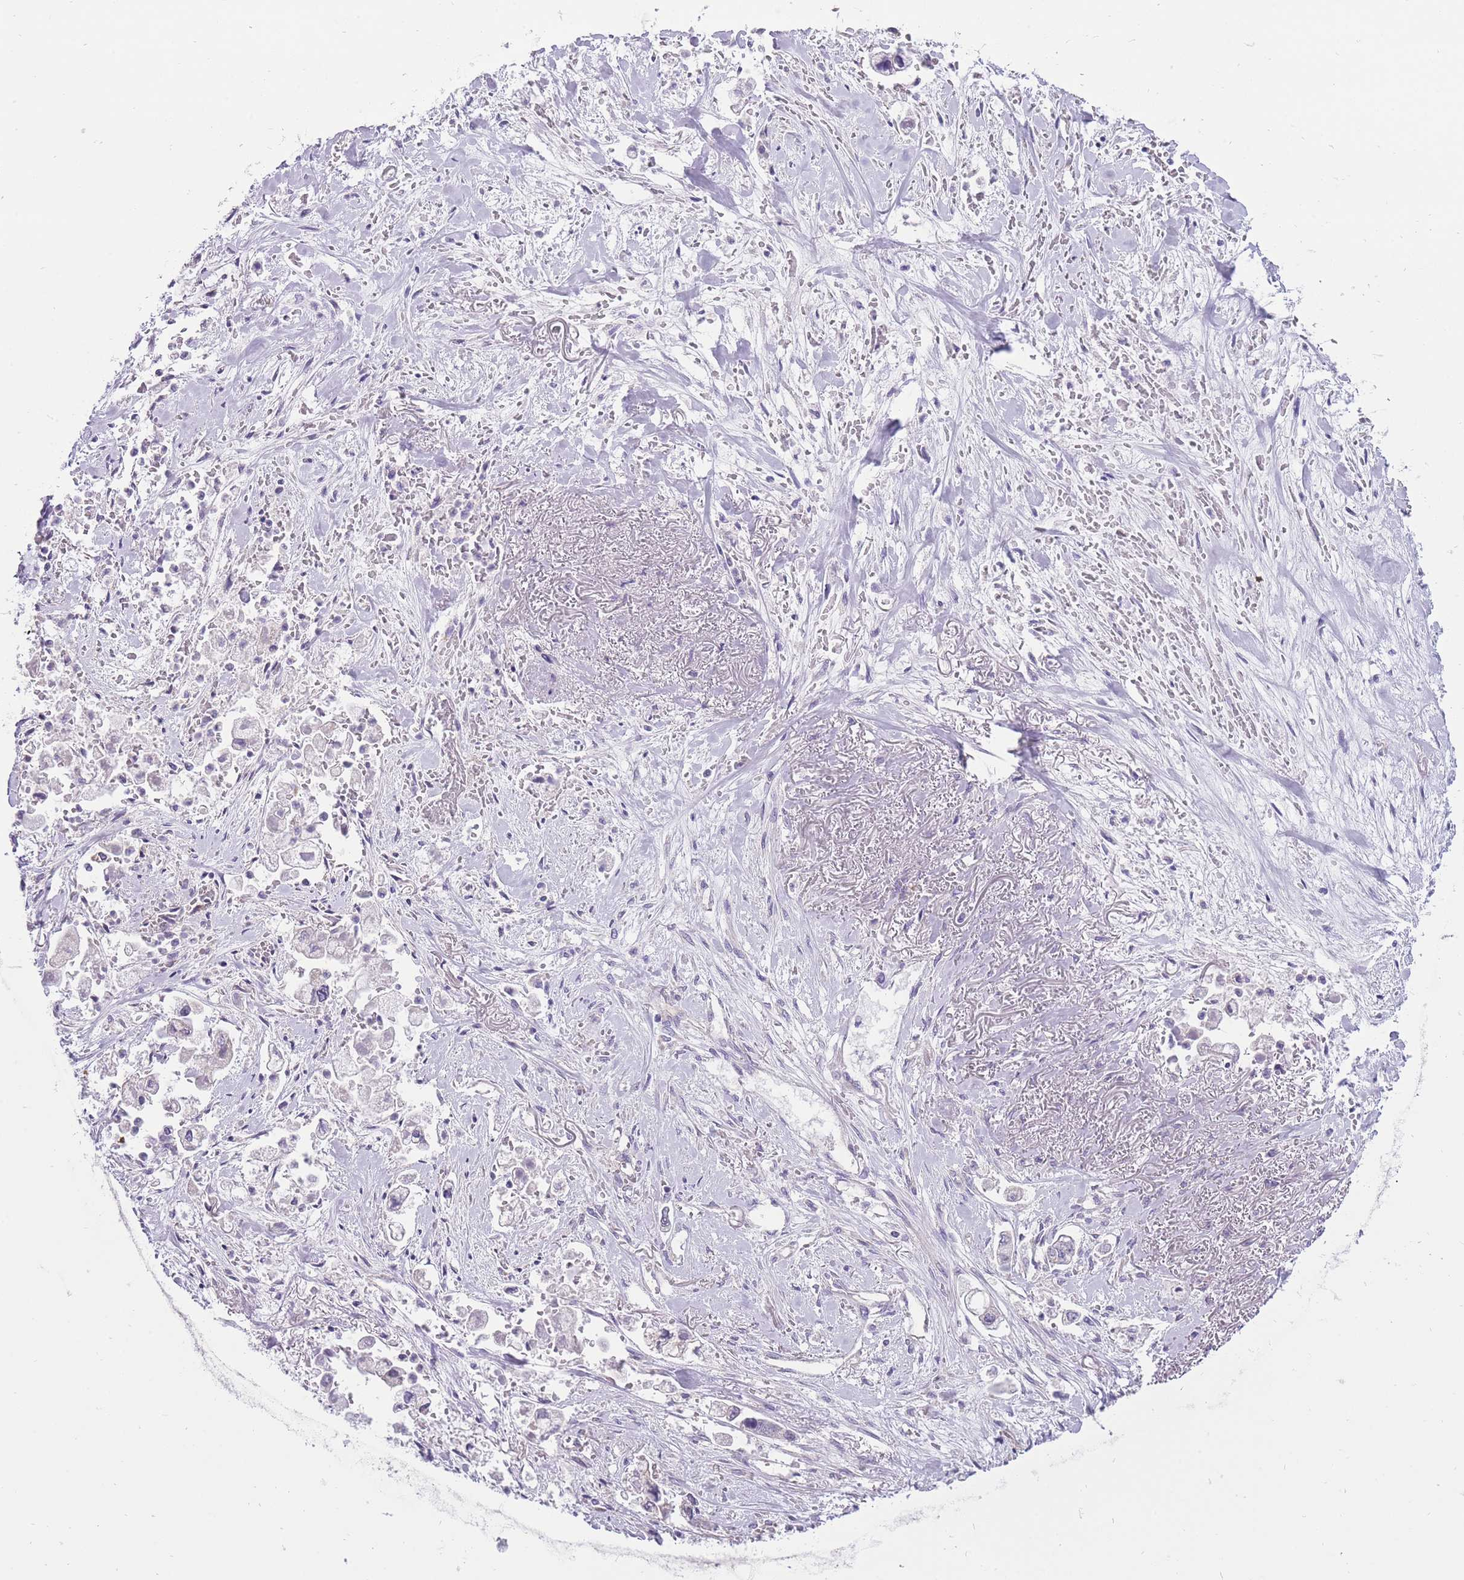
{"staining": {"intensity": "negative", "quantity": "none", "location": "none"}, "tissue": "stomach cancer", "cell_type": "Tumor cells", "image_type": "cancer", "snomed": [{"axis": "morphology", "description": "Adenocarcinoma, NOS"}, {"axis": "topography", "description": "Stomach"}], "caption": "This is an immunohistochemistry image of stomach cancer. There is no positivity in tumor cells.", "gene": "ERICH4", "patient": {"sex": "male", "age": 62}}